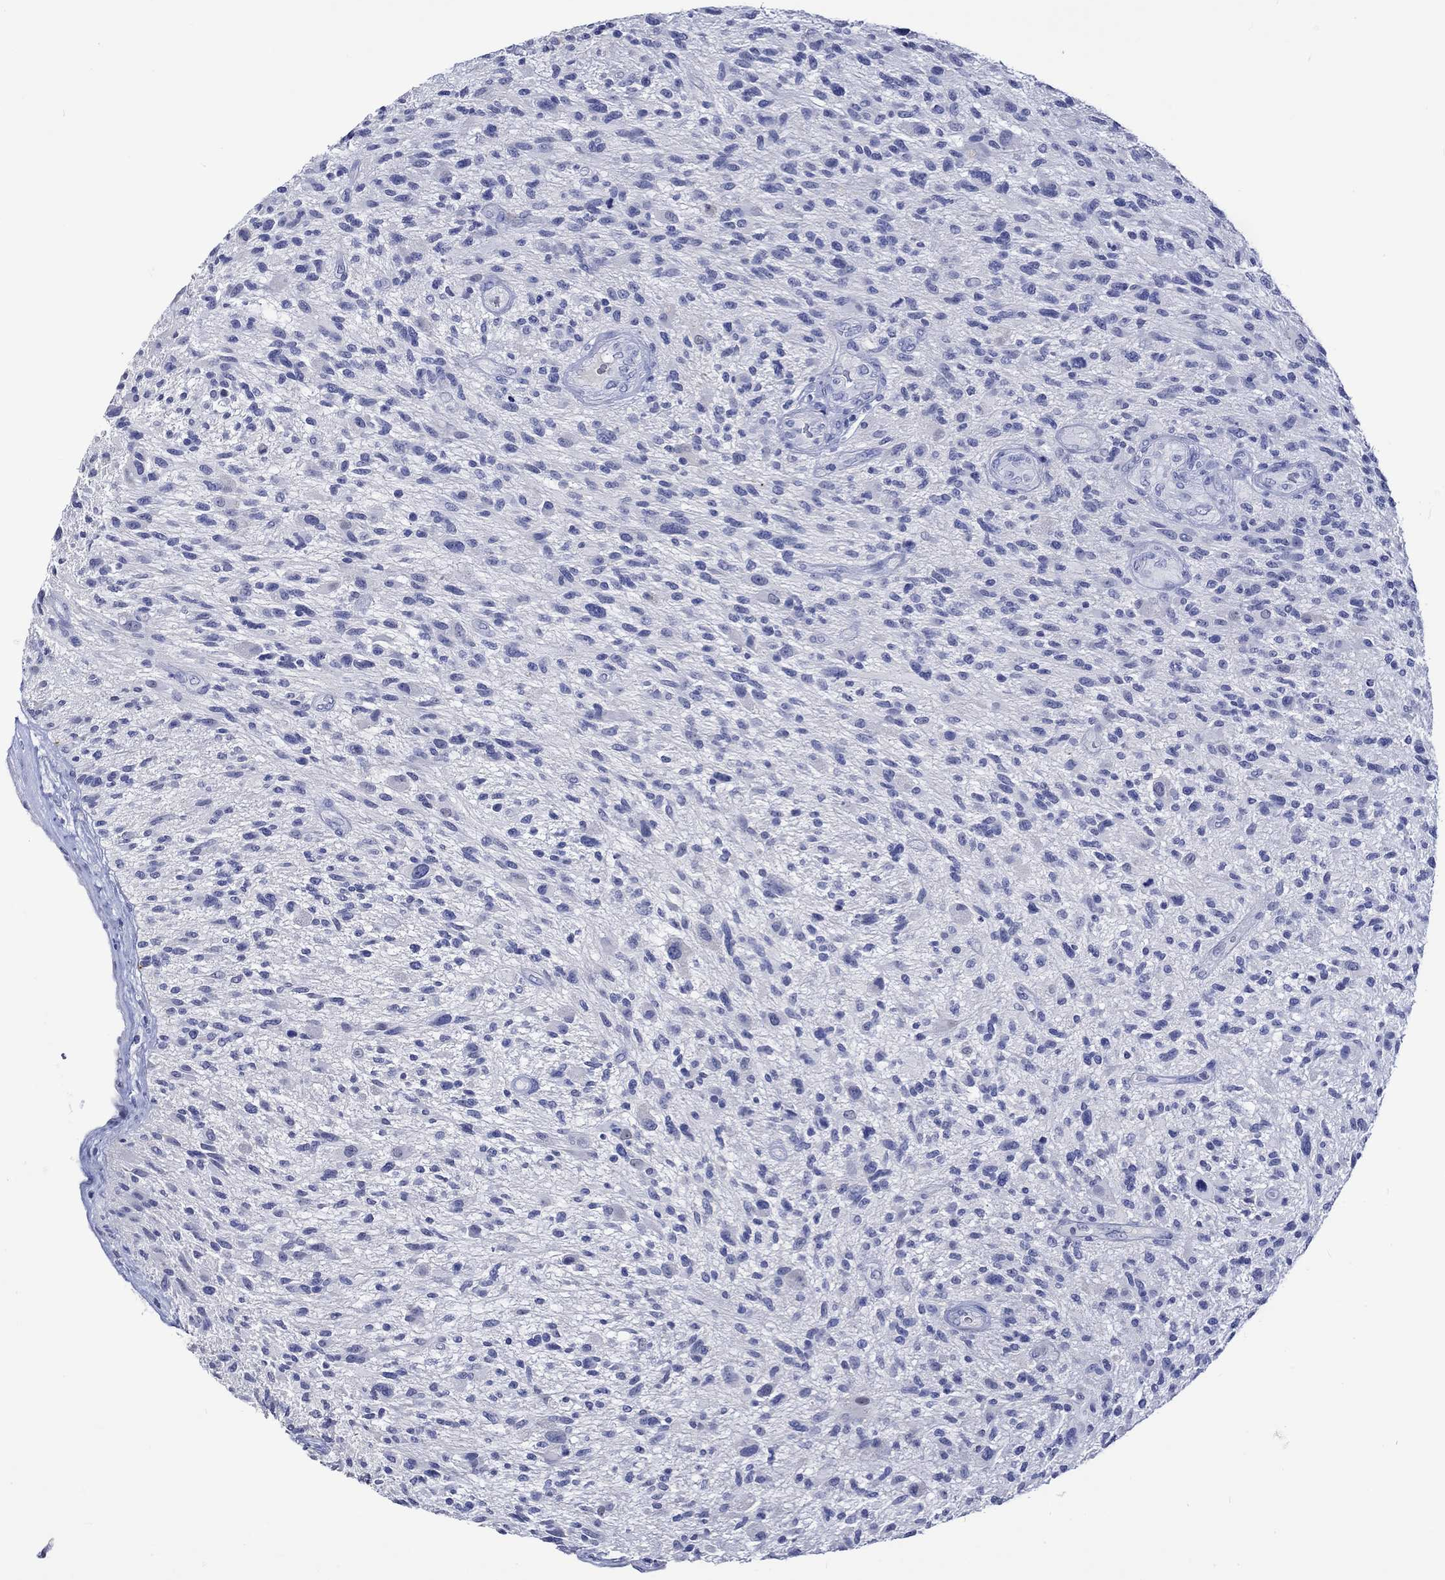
{"staining": {"intensity": "negative", "quantity": "none", "location": "none"}, "tissue": "glioma", "cell_type": "Tumor cells", "image_type": "cancer", "snomed": [{"axis": "morphology", "description": "Glioma, malignant, High grade"}, {"axis": "topography", "description": "Brain"}], "caption": "Tumor cells are negative for protein expression in human glioma. The staining was performed using DAB (3,3'-diaminobenzidine) to visualize the protein expression in brown, while the nuclei were stained in blue with hematoxylin (Magnification: 20x).", "gene": "KLHL35", "patient": {"sex": "male", "age": 47}}